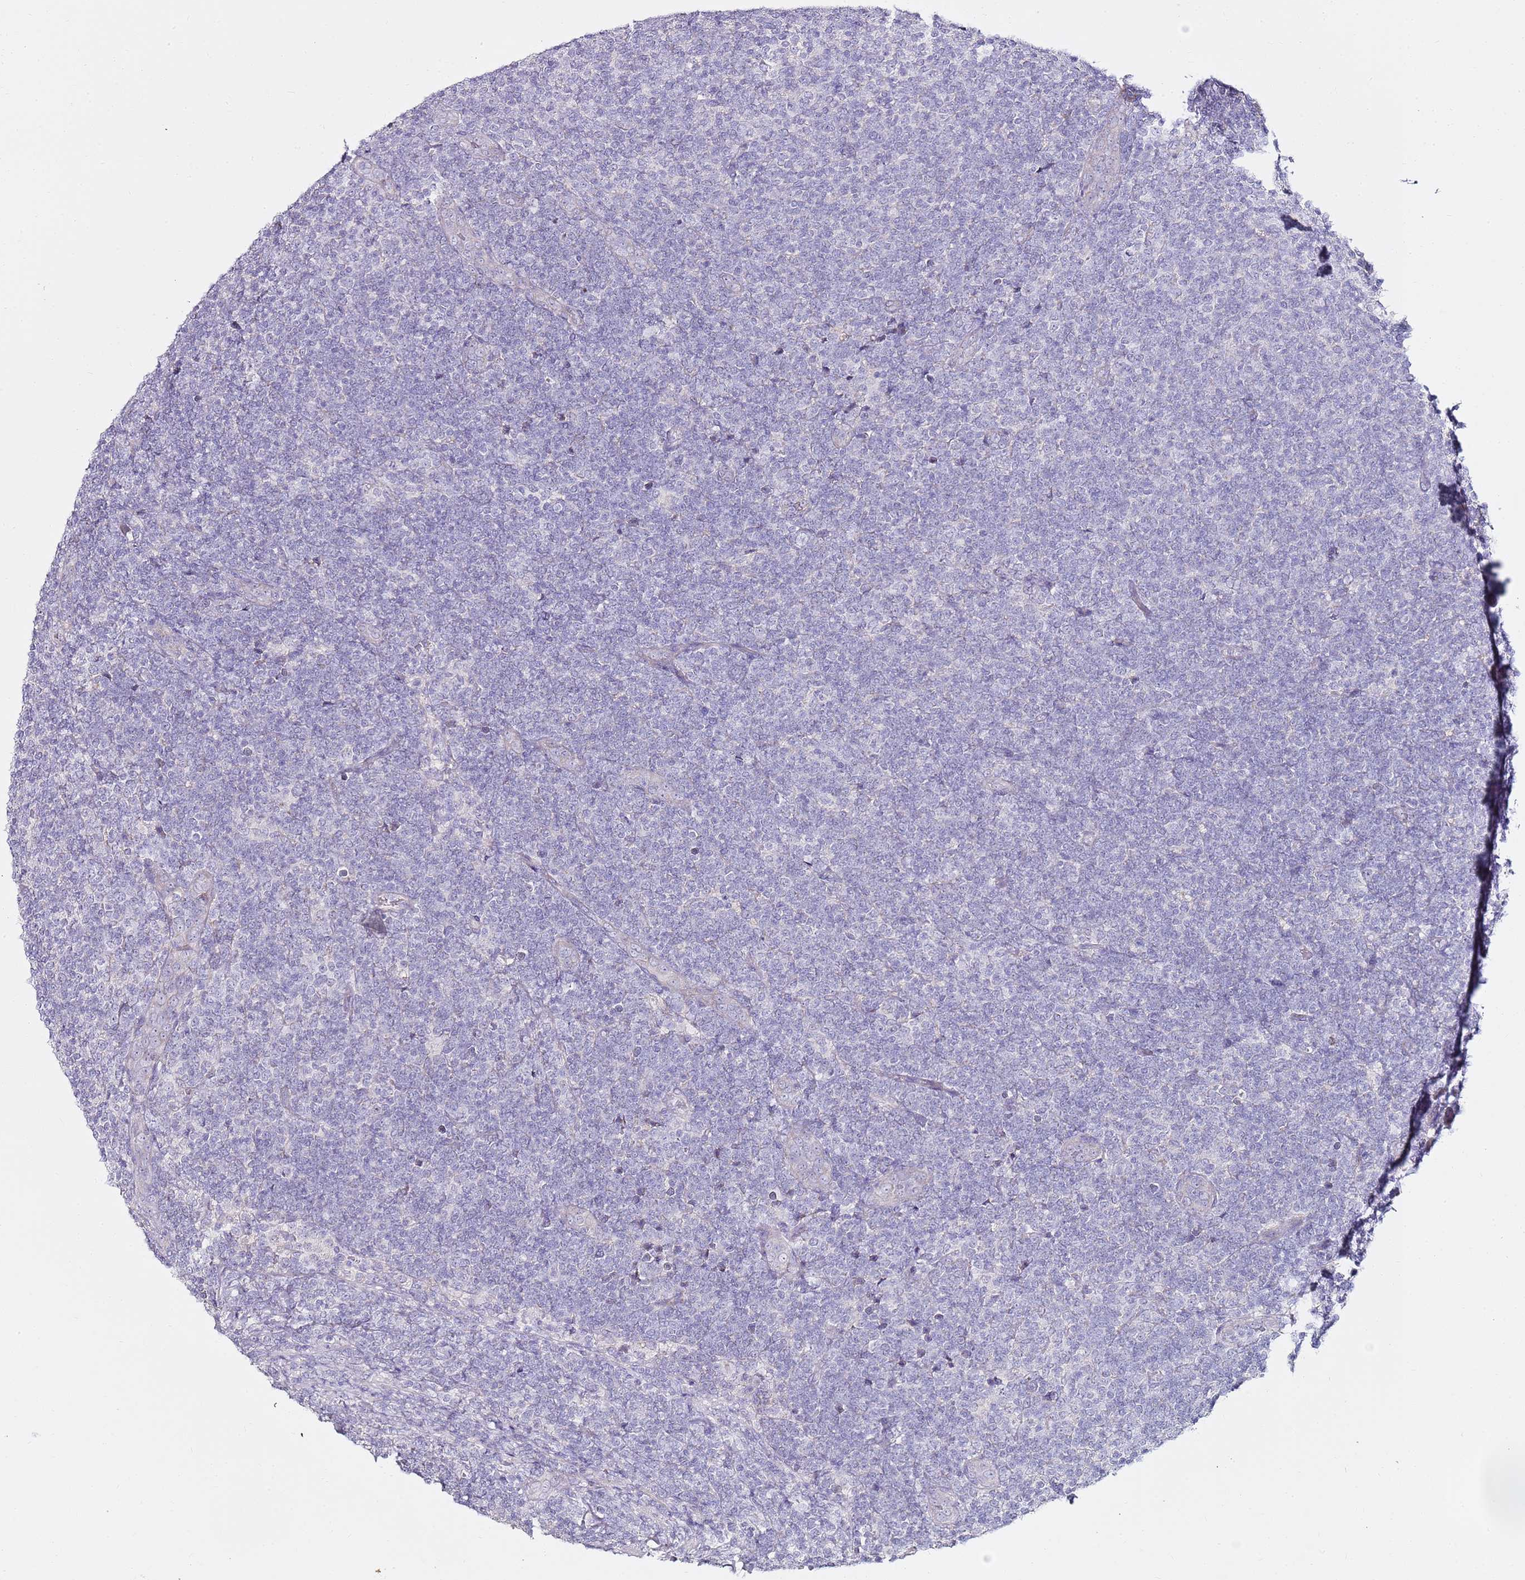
{"staining": {"intensity": "negative", "quantity": "none", "location": "none"}, "tissue": "lymphoma", "cell_type": "Tumor cells", "image_type": "cancer", "snomed": [{"axis": "morphology", "description": "Malignant lymphoma, non-Hodgkin's type, Low grade"}, {"axis": "topography", "description": "Lymph node"}], "caption": "This is a photomicrograph of immunohistochemistry staining of low-grade malignant lymphoma, non-Hodgkin's type, which shows no positivity in tumor cells.", "gene": "MYBPC3", "patient": {"sex": "male", "age": 66}}